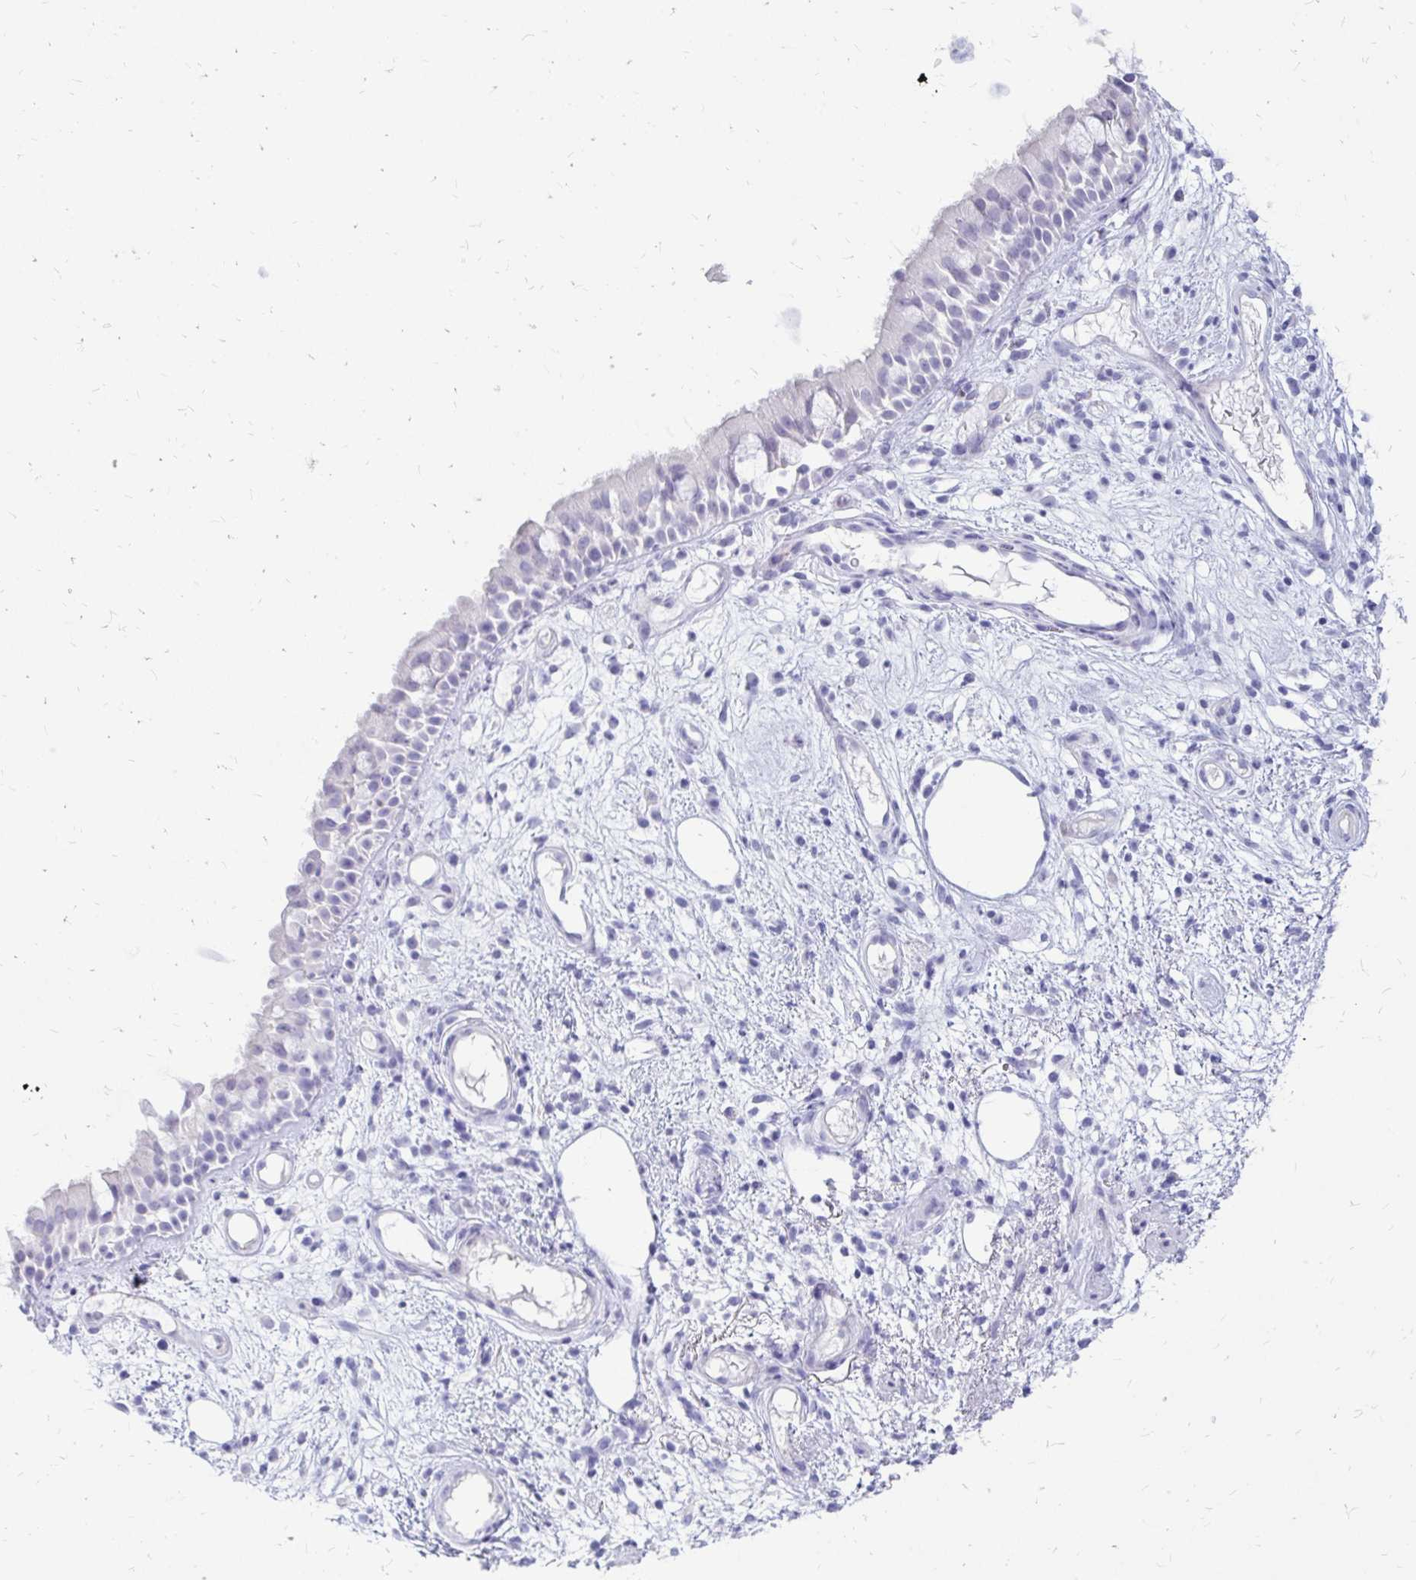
{"staining": {"intensity": "negative", "quantity": "none", "location": "none"}, "tissue": "nasopharynx", "cell_type": "Respiratory epithelial cells", "image_type": "normal", "snomed": [{"axis": "morphology", "description": "Normal tissue, NOS"}, {"axis": "morphology", "description": "Inflammation, NOS"}, {"axis": "topography", "description": "Nasopharynx"}], "caption": "IHC image of unremarkable nasopharynx: human nasopharynx stained with DAB demonstrates no significant protein positivity in respiratory epithelial cells.", "gene": "NANOGNB", "patient": {"sex": "male", "age": 54}}